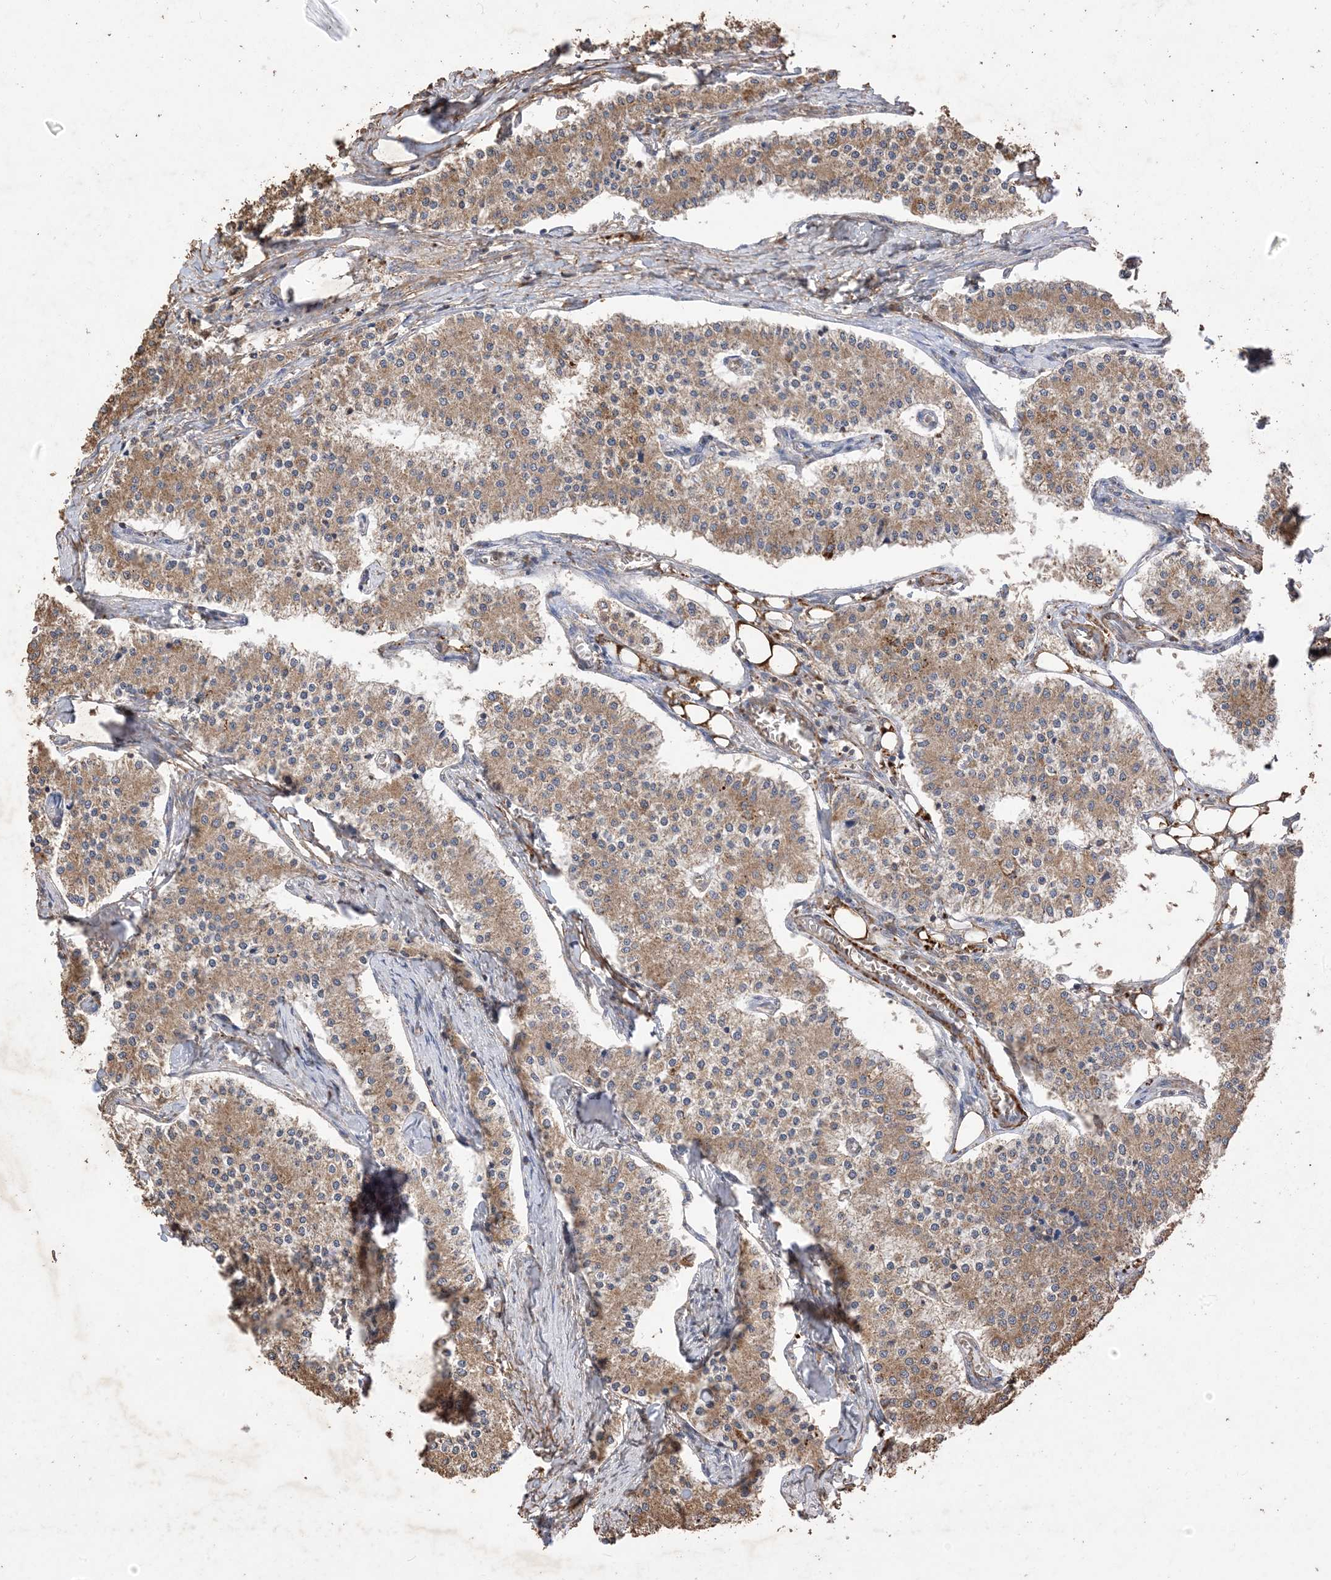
{"staining": {"intensity": "moderate", "quantity": ">75%", "location": "cytoplasmic/membranous"}, "tissue": "carcinoid", "cell_type": "Tumor cells", "image_type": "cancer", "snomed": [{"axis": "morphology", "description": "Carcinoid, malignant, NOS"}, {"axis": "topography", "description": "Colon"}], "caption": "This is an image of immunohistochemistry (IHC) staining of carcinoid (malignant), which shows moderate expression in the cytoplasmic/membranous of tumor cells.", "gene": "HPS4", "patient": {"sex": "female", "age": 52}}